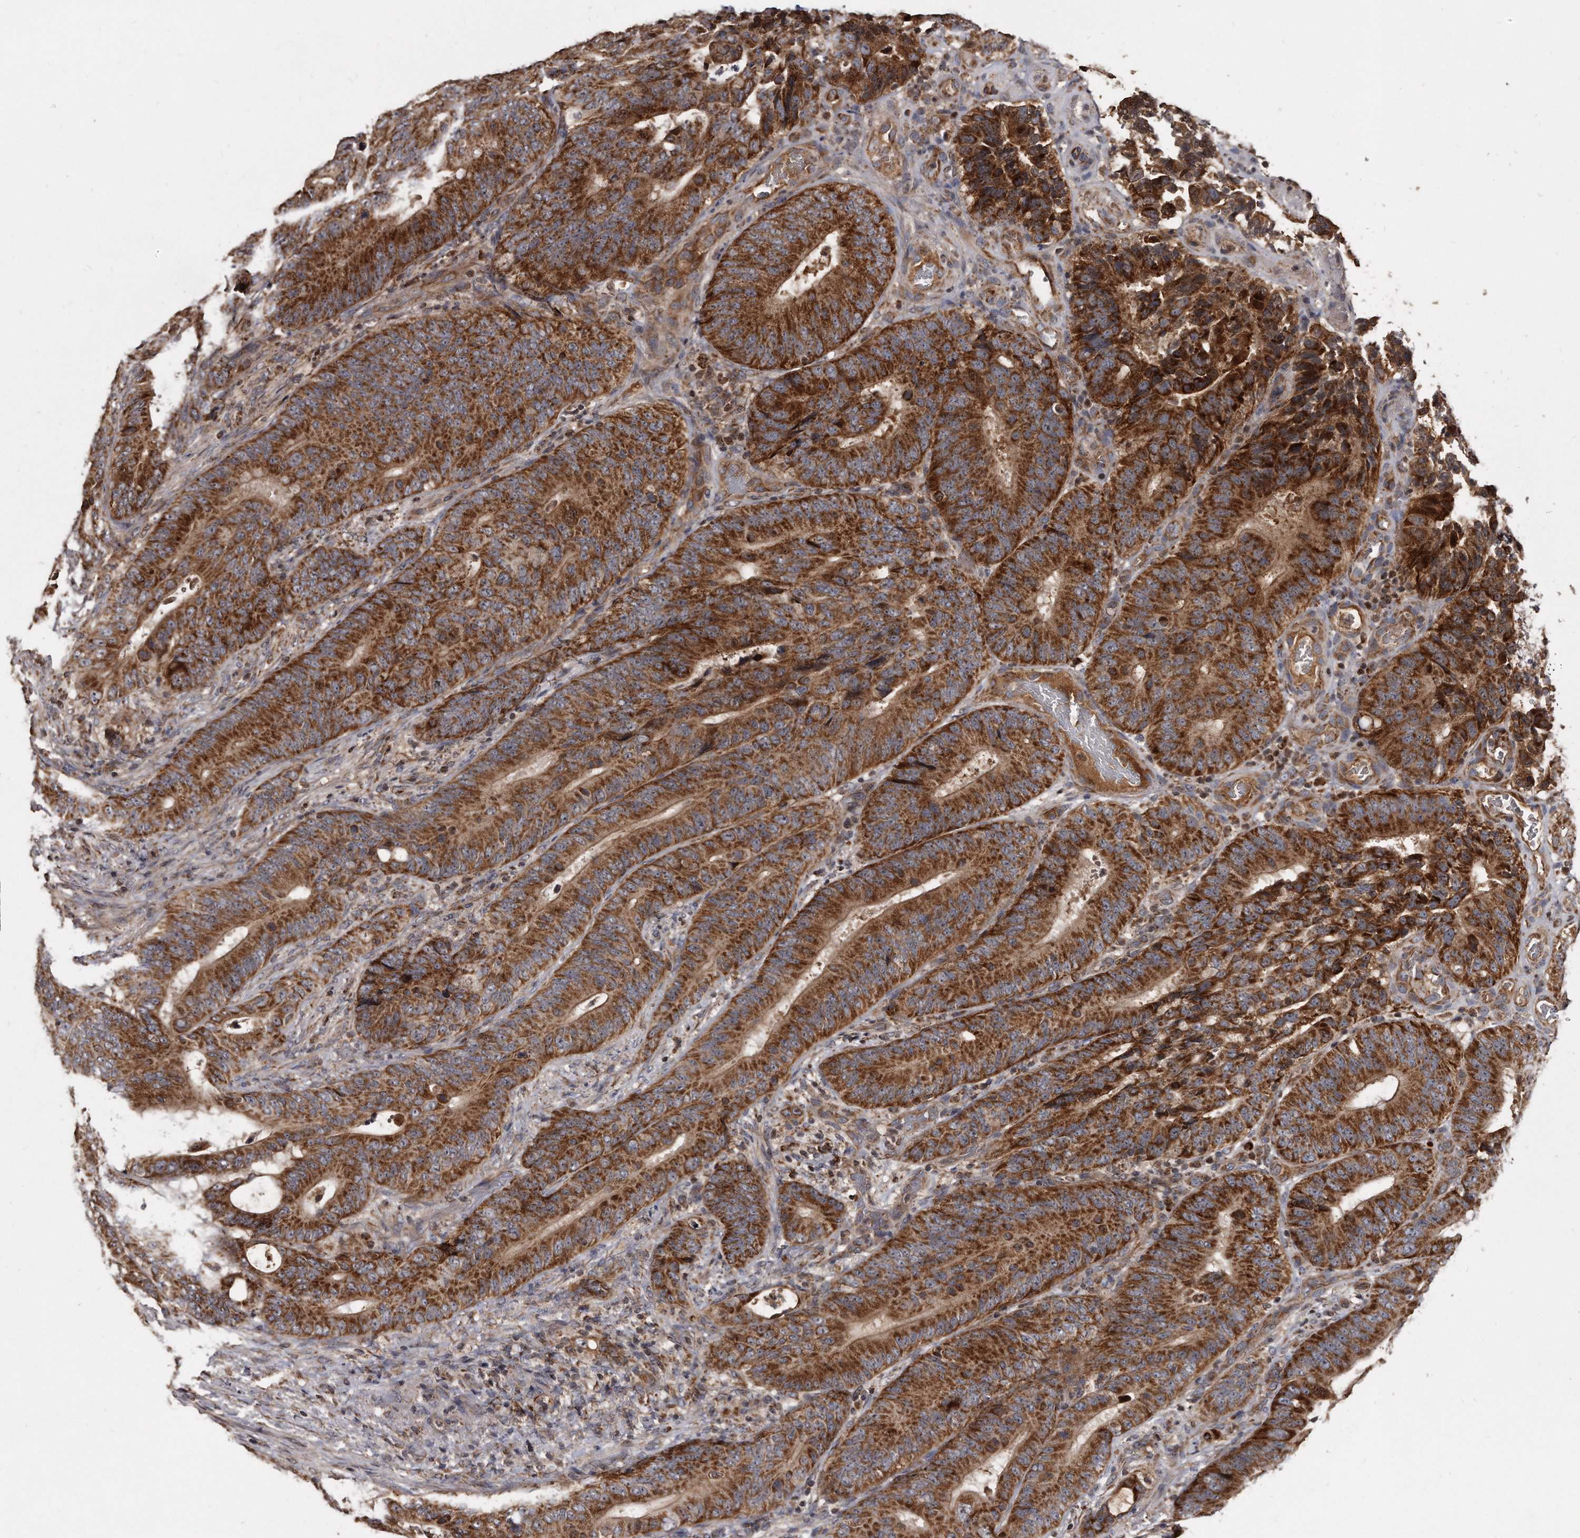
{"staining": {"intensity": "strong", "quantity": ">75%", "location": "cytoplasmic/membranous"}, "tissue": "colorectal cancer", "cell_type": "Tumor cells", "image_type": "cancer", "snomed": [{"axis": "morphology", "description": "Adenocarcinoma, NOS"}, {"axis": "topography", "description": "Colon"}], "caption": "Human adenocarcinoma (colorectal) stained with a brown dye exhibits strong cytoplasmic/membranous positive expression in about >75% of tumor cells.", "gene": "FAM136A", "patient": {"sex": "male", "age": 83}}